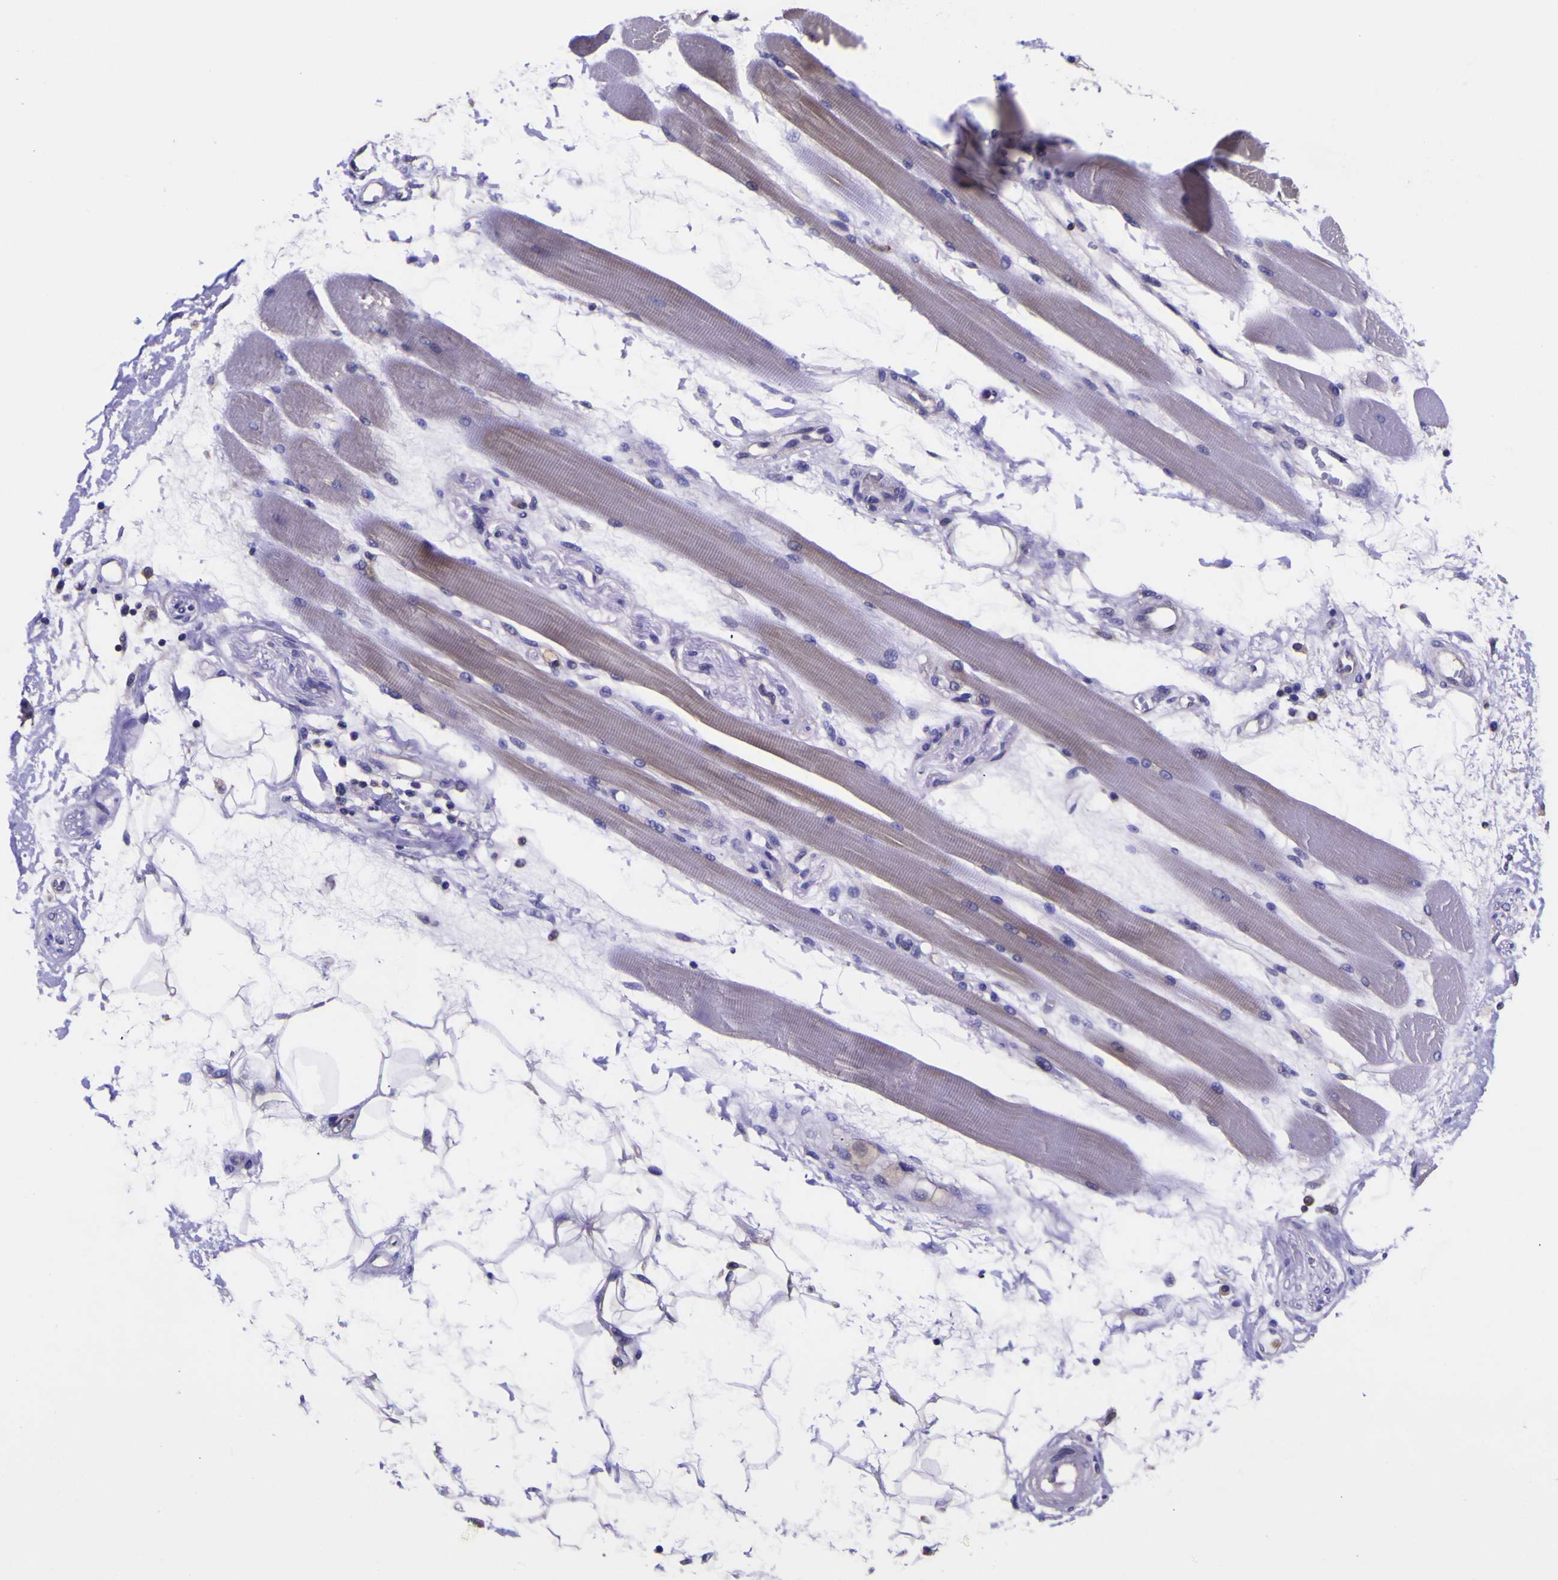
{"staining": {"intensity": "moderate", "quantity": "25%-75%", "location": "cytoplasmic/membranous"}, "tissue": "skeletal muscle", "cell_type": "Myocytes", "image_type": "normal", "snomed": [{"axis": "morphology", "description": "Normal tissue, NOS"}, {"axis": "topography", "description": "Skeletal muscle"}, {"axis": "topography", "description": "Peripheral nerve tissue"}], "caption": "Protein analysis of unremarkable skeletal muscle reveals moderate cytoplasmic/membranous positivity in approximately 25%-75% of myocytes.", "gene": "MAPK14", "patient": {"sex": "female", "age": 84}}